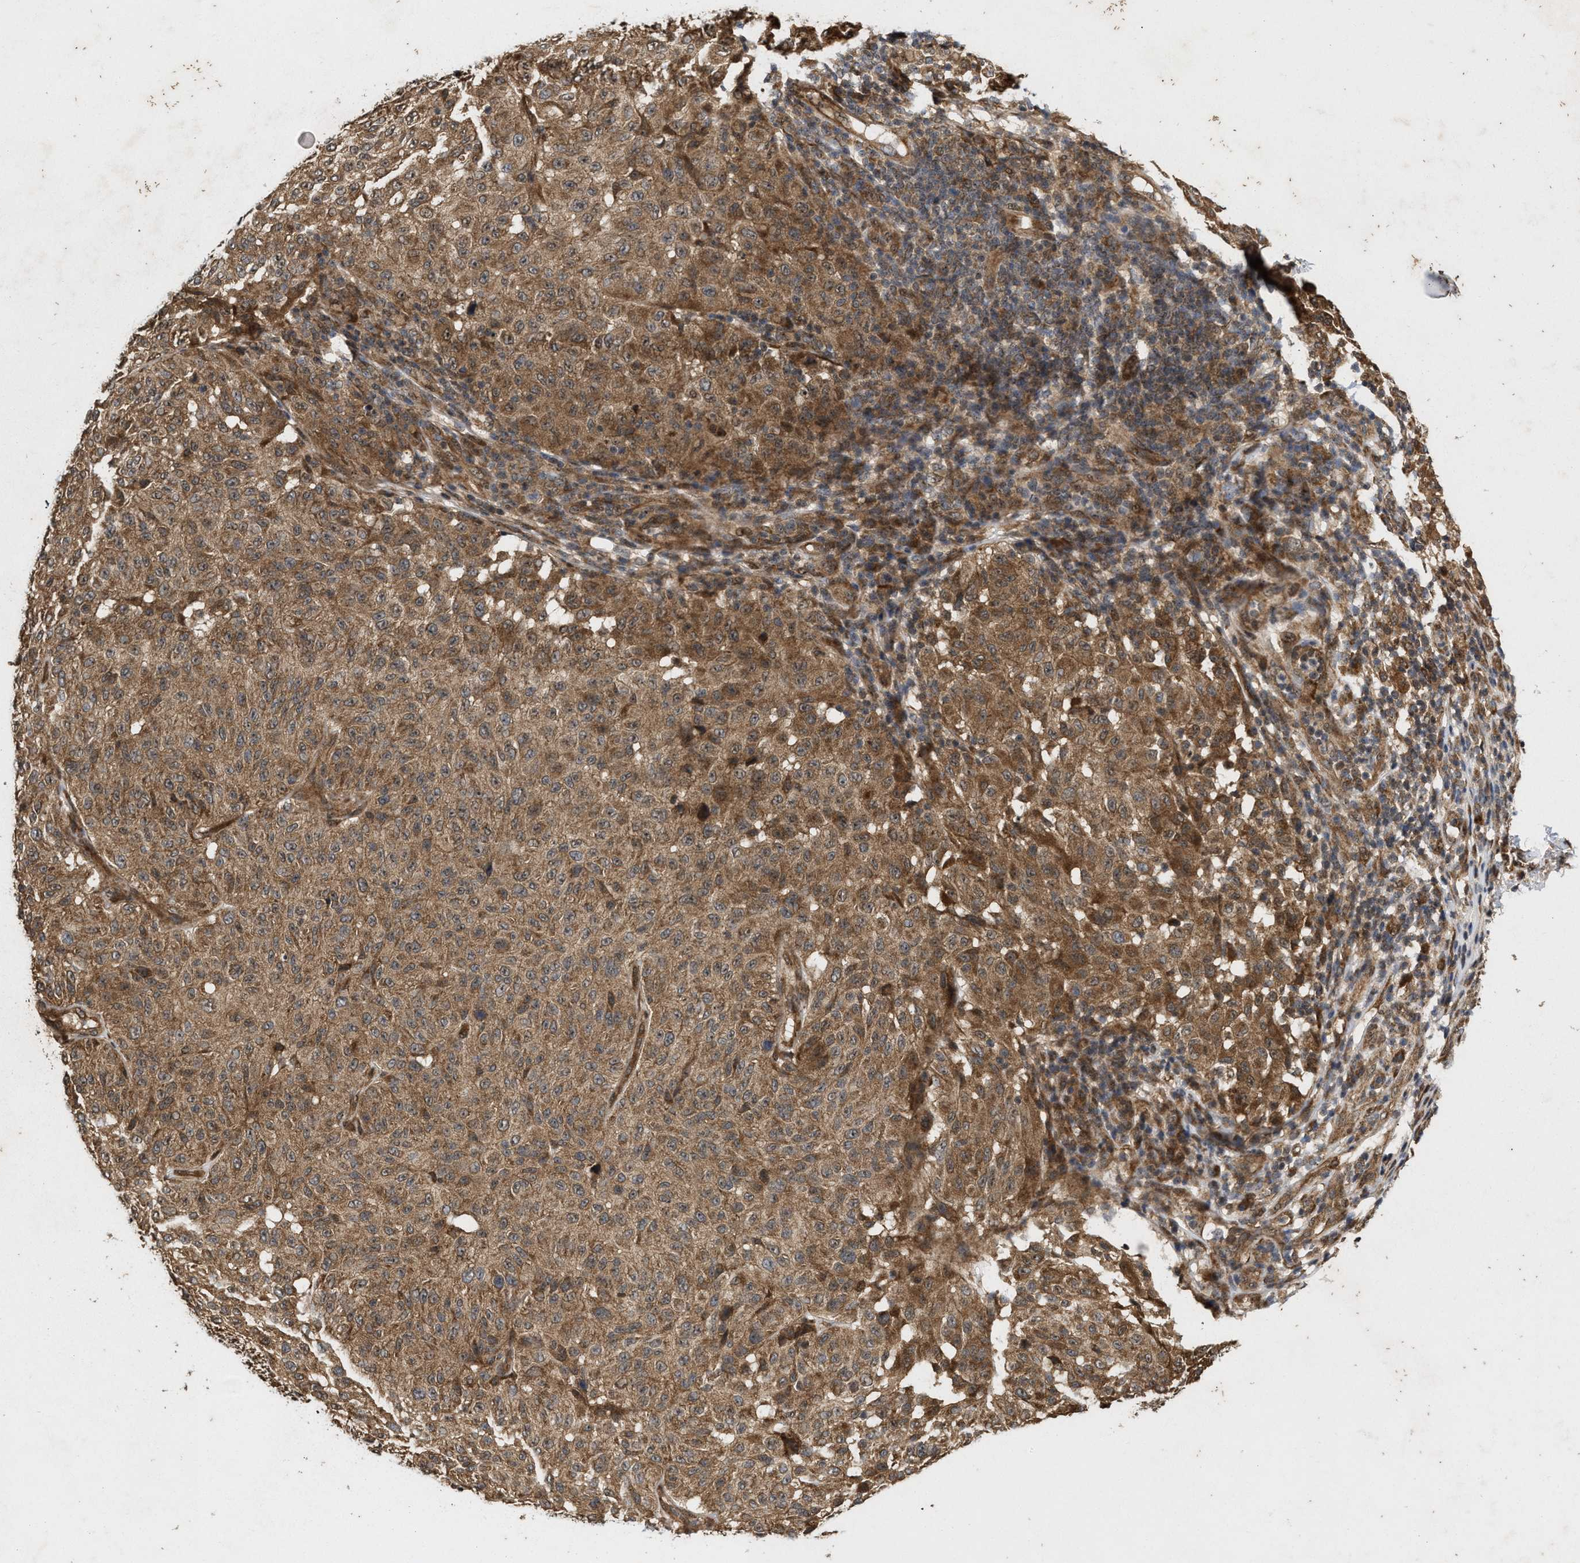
{"staining": {"intensity": "moderate", "quantity": ">75%", "location": "cytoplasmic/membranous"}, "tissue": "melanoma", "cell_type": "Tumor cells", "image_type": "cancer", "snomed": [{"axis": "morphology", "description": "Malignant melanoma, NOS"}, {"axis": "topography", "description": "Skin"}], "caption": "Approximately >75% of tumor cells in human malignant melanoma demonstrate moderate cytoplasmic/membranous protein staining as visualized by brown immunohistochemical staining.", "gene": "CFLAR", "patient": {"sex": "female", "age": 46}}